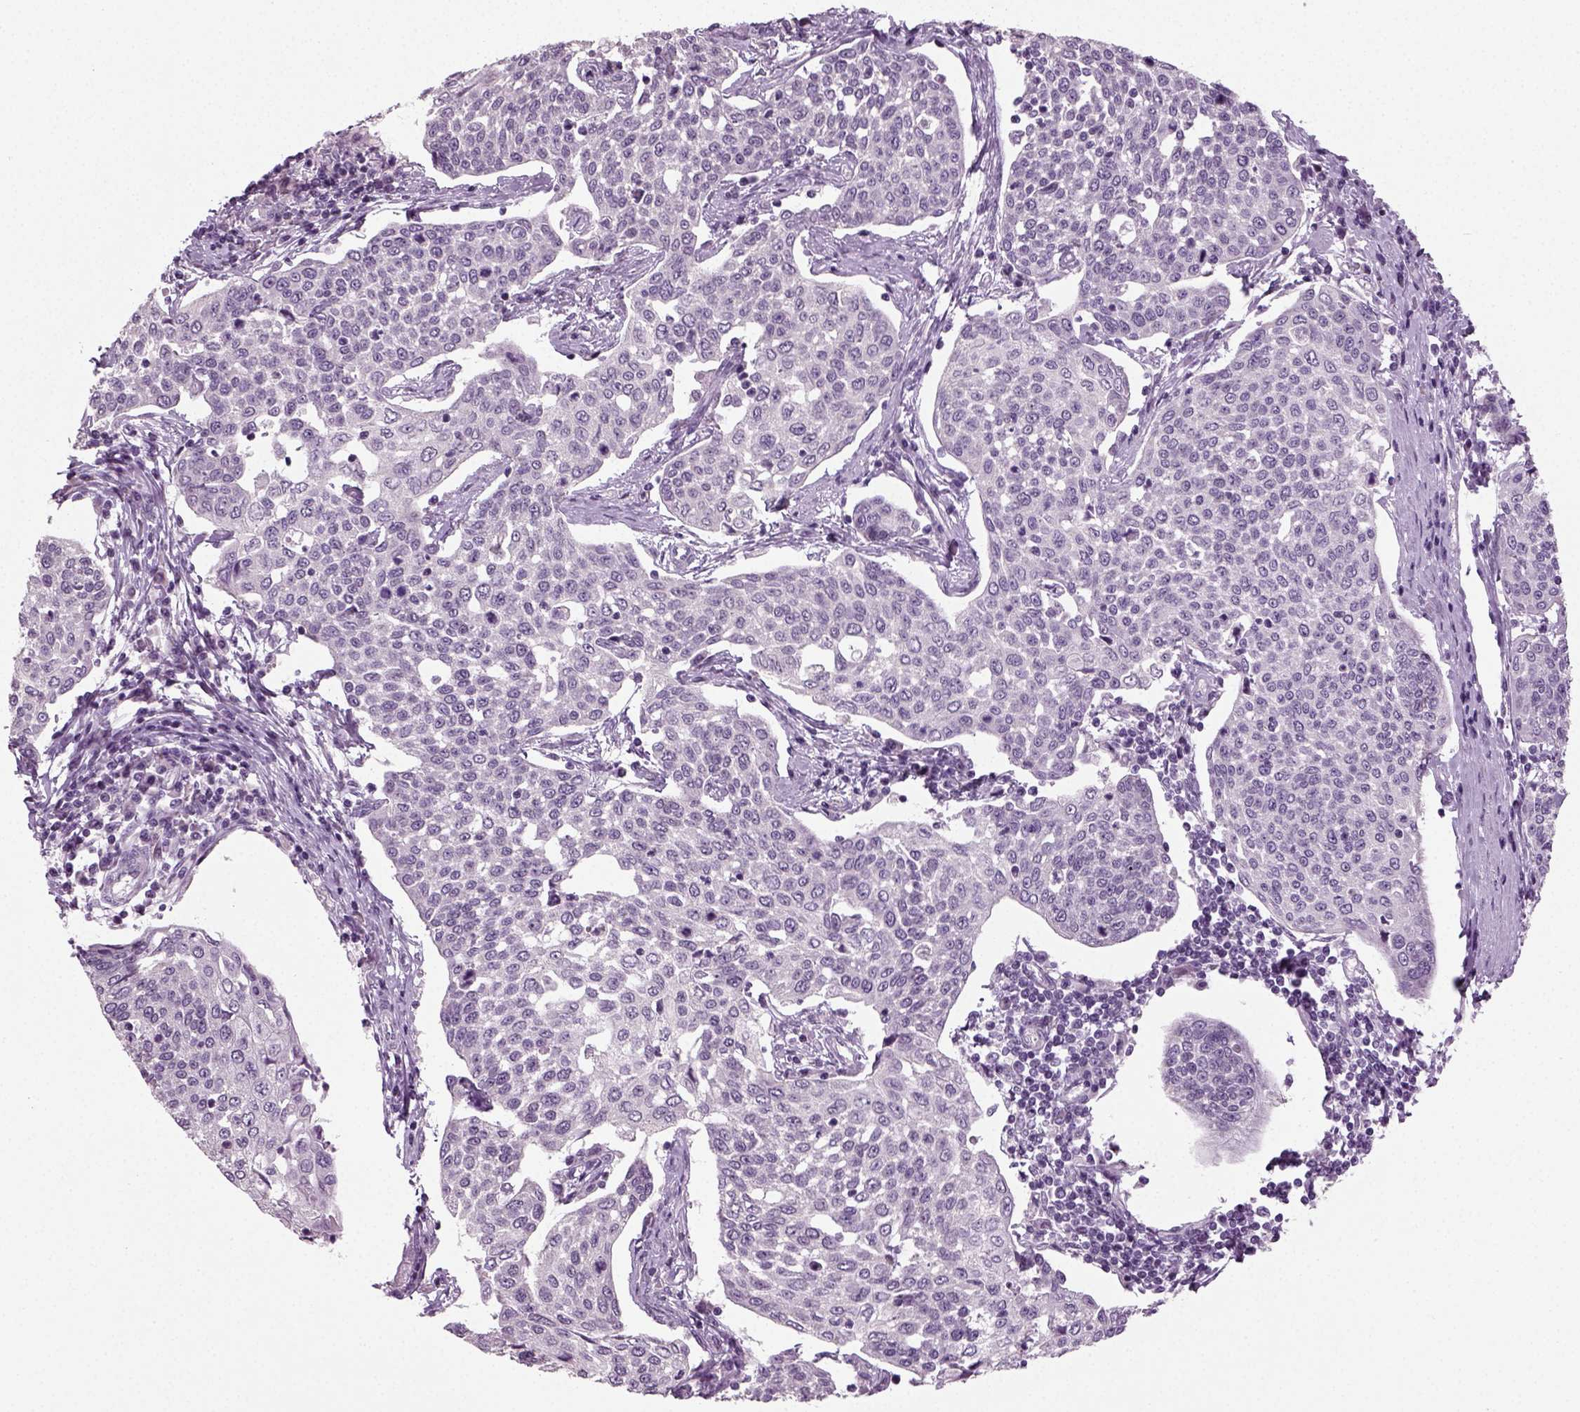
{"staining": {"intensity": "negative", "quantity": "none", "location": "none"}, "tissue": "cervical cancer", "cell_type": "Tumor cells", "image_type": "cancer", "snomed": [{"axis": "morphology", "description": "Squamous cell carcinoma, NOS"}, {"axis": "topography", "description": "Cervix"}], "caption": "This micrograph is of cervical cancer stained with immunohistochemistry (IHC) to label a protein in brown with the nuclei are counter-stained blue. There is no positivity in tumor cells. (DAB immunohistochemistry (IHC), high magnification).", "gene": "SYNGAP1", "patient": {"sex": "female", "age": 34}}